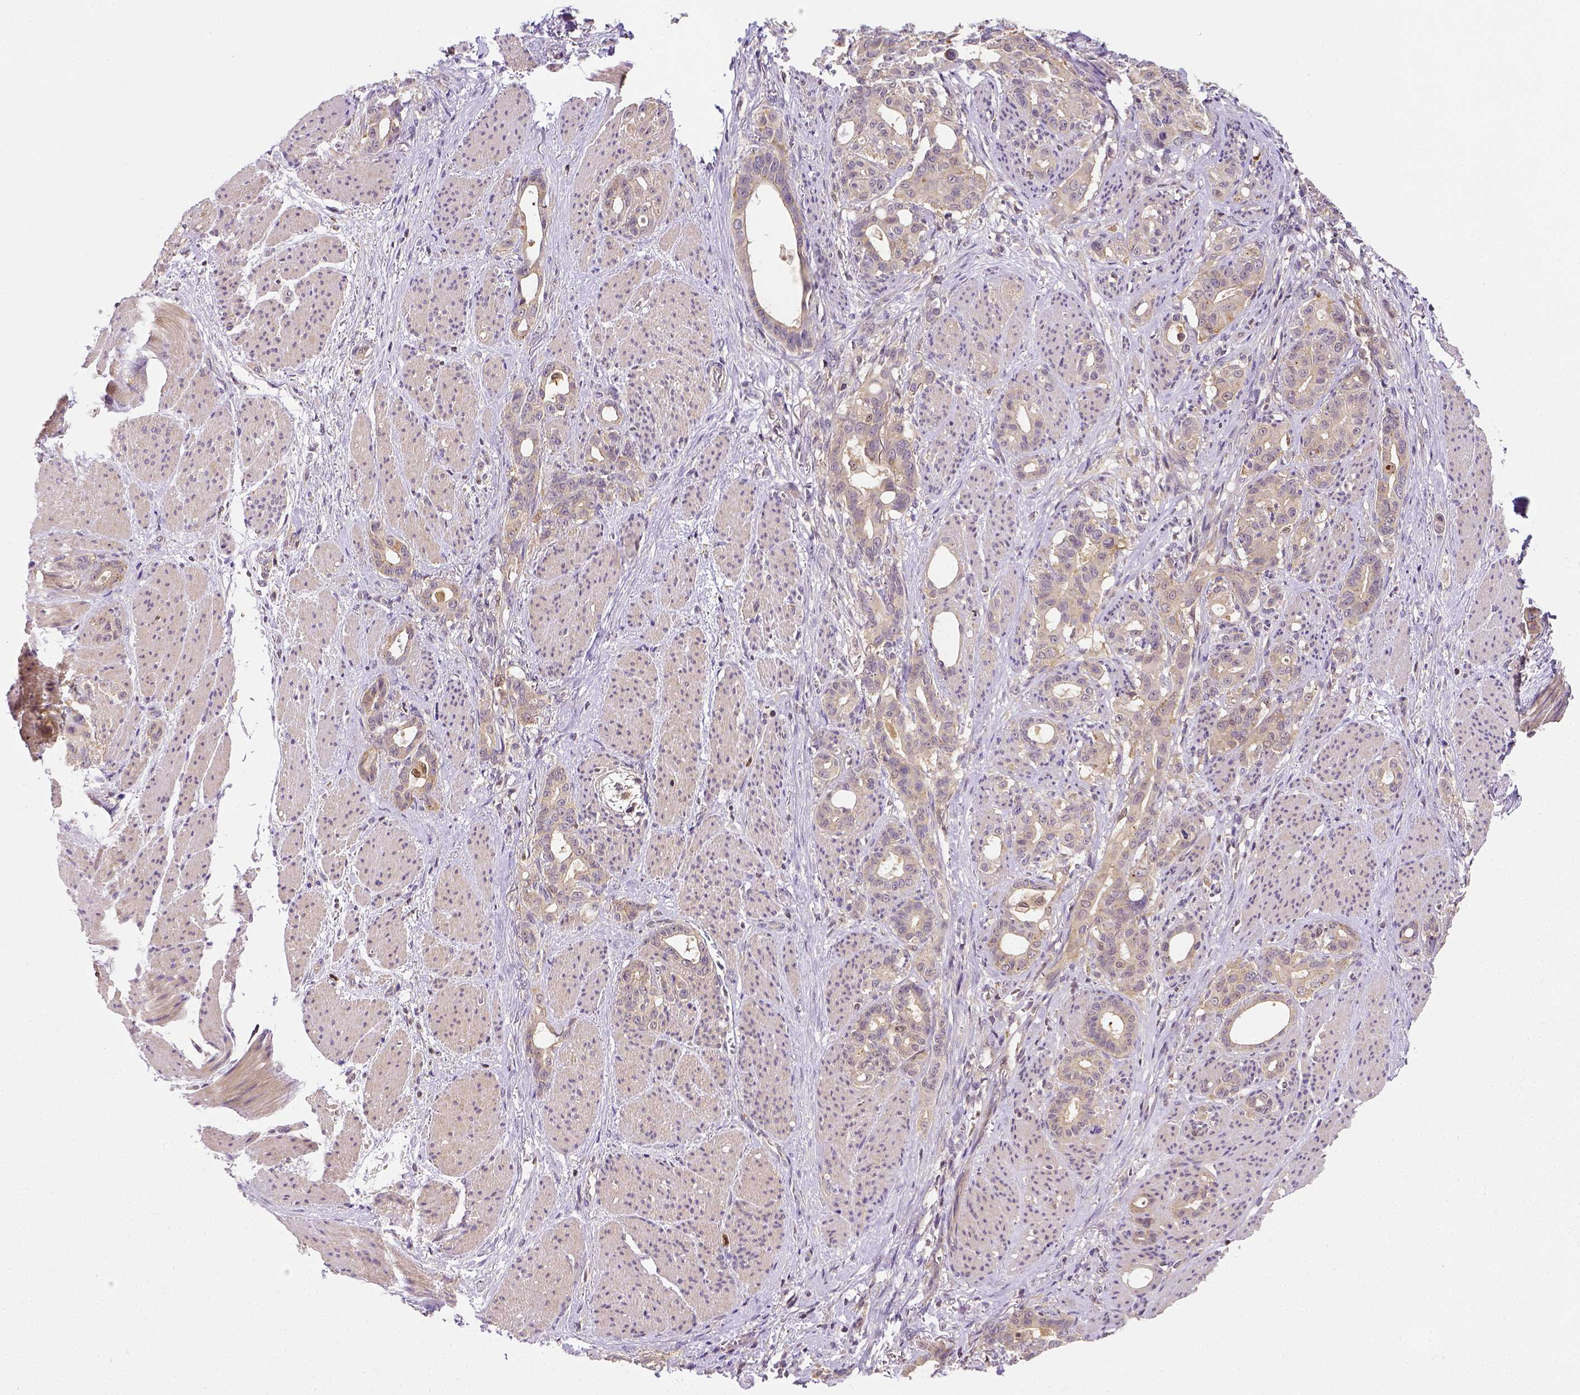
{"staining": {"intensity": "weak", "quantity": ">75%", "location": "cytoplasmic/membranous"}, "tissue": "stomach cancer", "cell_type": "Tumor cells", "image_type": "cancer", "snomed": [{"axis": "morphology", "description": "Normal tissue, NOS"}, {"axis": "morphology", "description": "Adenocarcinoma, NOS"}, {"axis": "topography", "description": "Esophagus"}, {"axis": "topography", "description": "Stomach, upper"}], "caption": "Tumor cells show low levels of weak cytoplasmic/membranous staining in about >75% of cells in human stomach adenocarcinoma.", "gene": "MATK", "patient": {"sex": "male", "age": 62}}